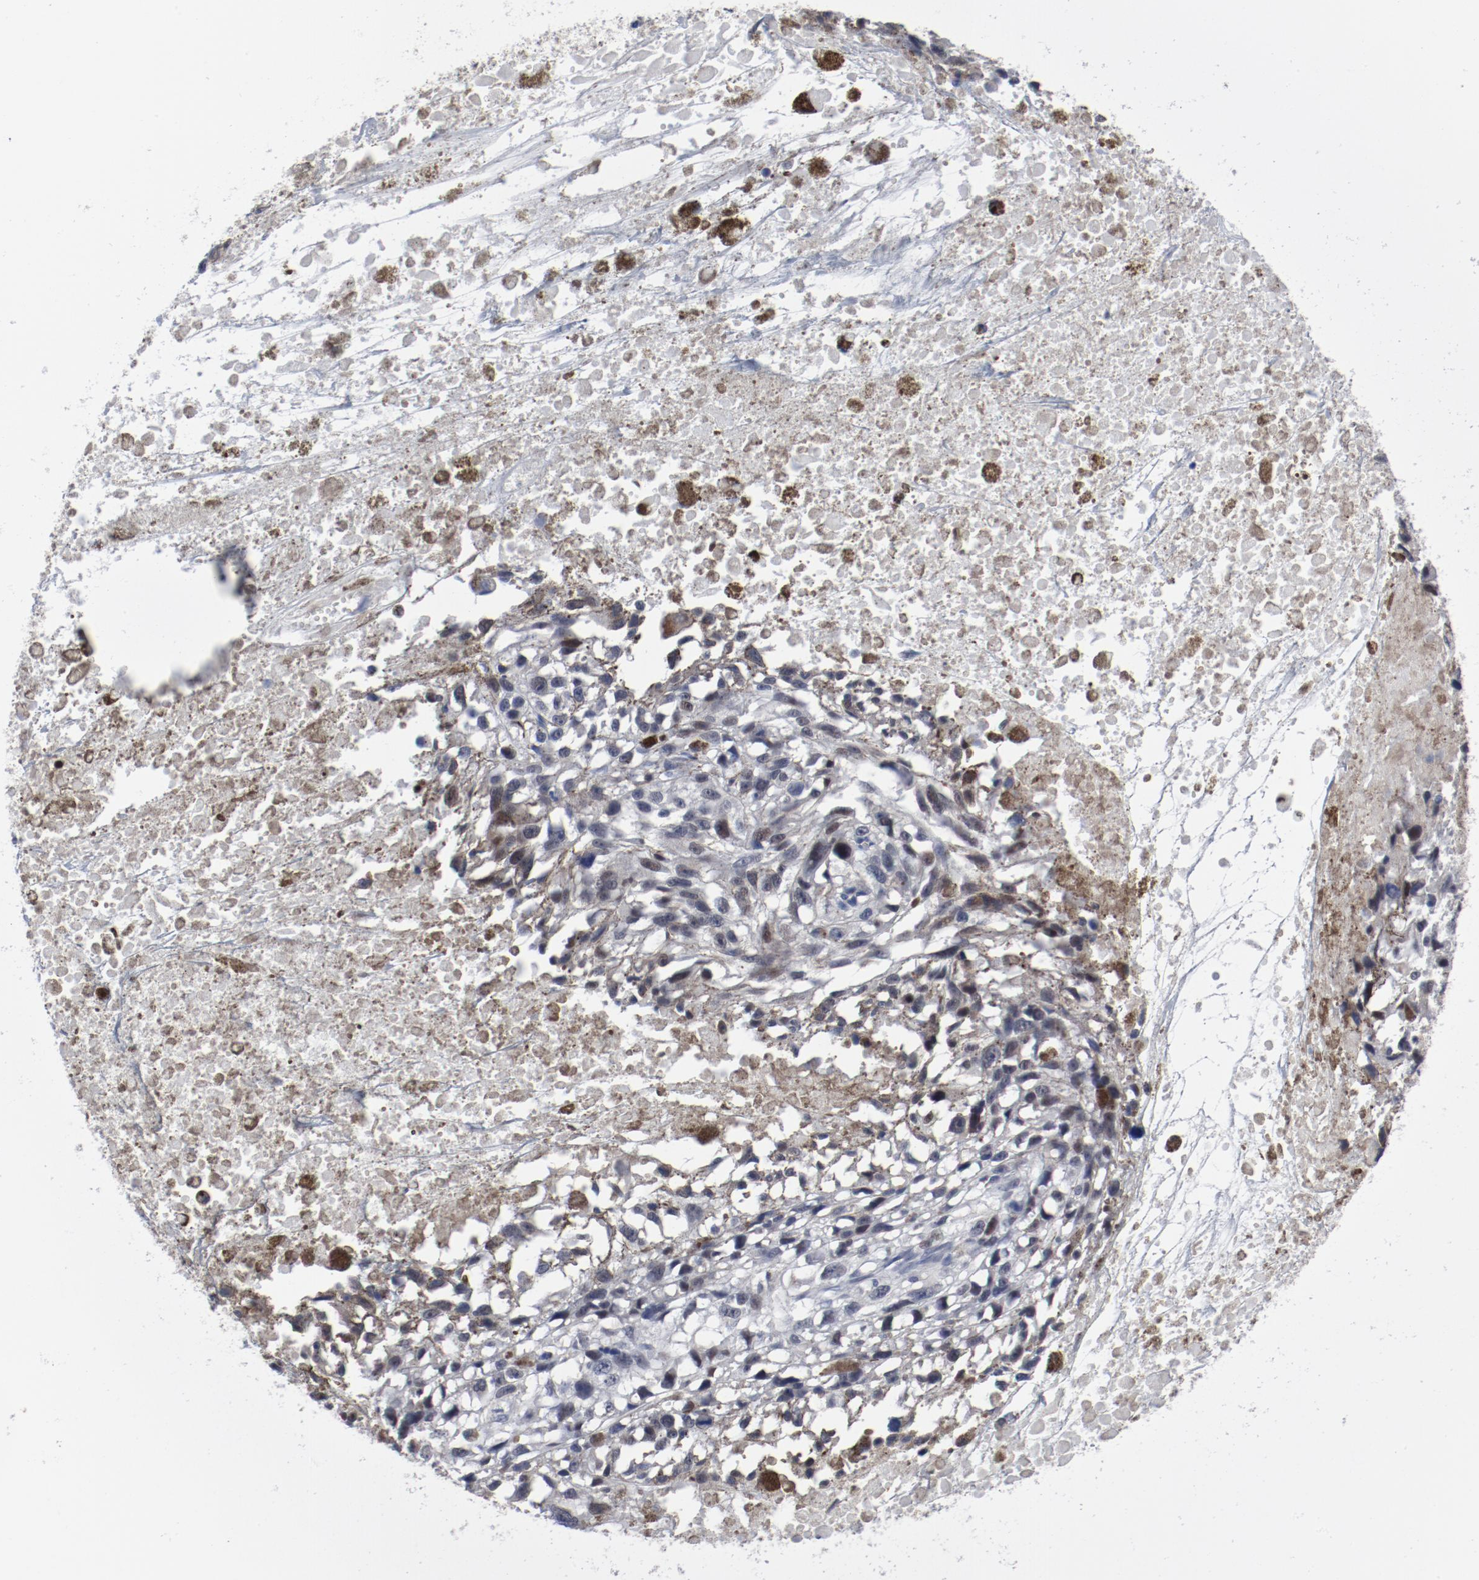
{"staining": {"intensity": "weak", "quantity": "25%-75%", "location": "nuclear"}, "tissue": "melanoma", "cell_type": "Tumor cells", "image_type": "cancer", "snomed": [{"axis": "morphology", "description": "Malignant melanoma, Metastatic site"}, {"axis": "topography", "description": "Lymph node"}], "caption": "Immunohistochemistry of malignant melanoma (metastatic site) shows low levels of weak nuclear expression in approximately 25%-75% of tumor cells. (DAB (3,3'-diaminobenzidine) IHC, brown staining for protein, blue staining for nuclei).", "gene": "ANKLE2", "patient": {"sex": "male", "age": 59}}